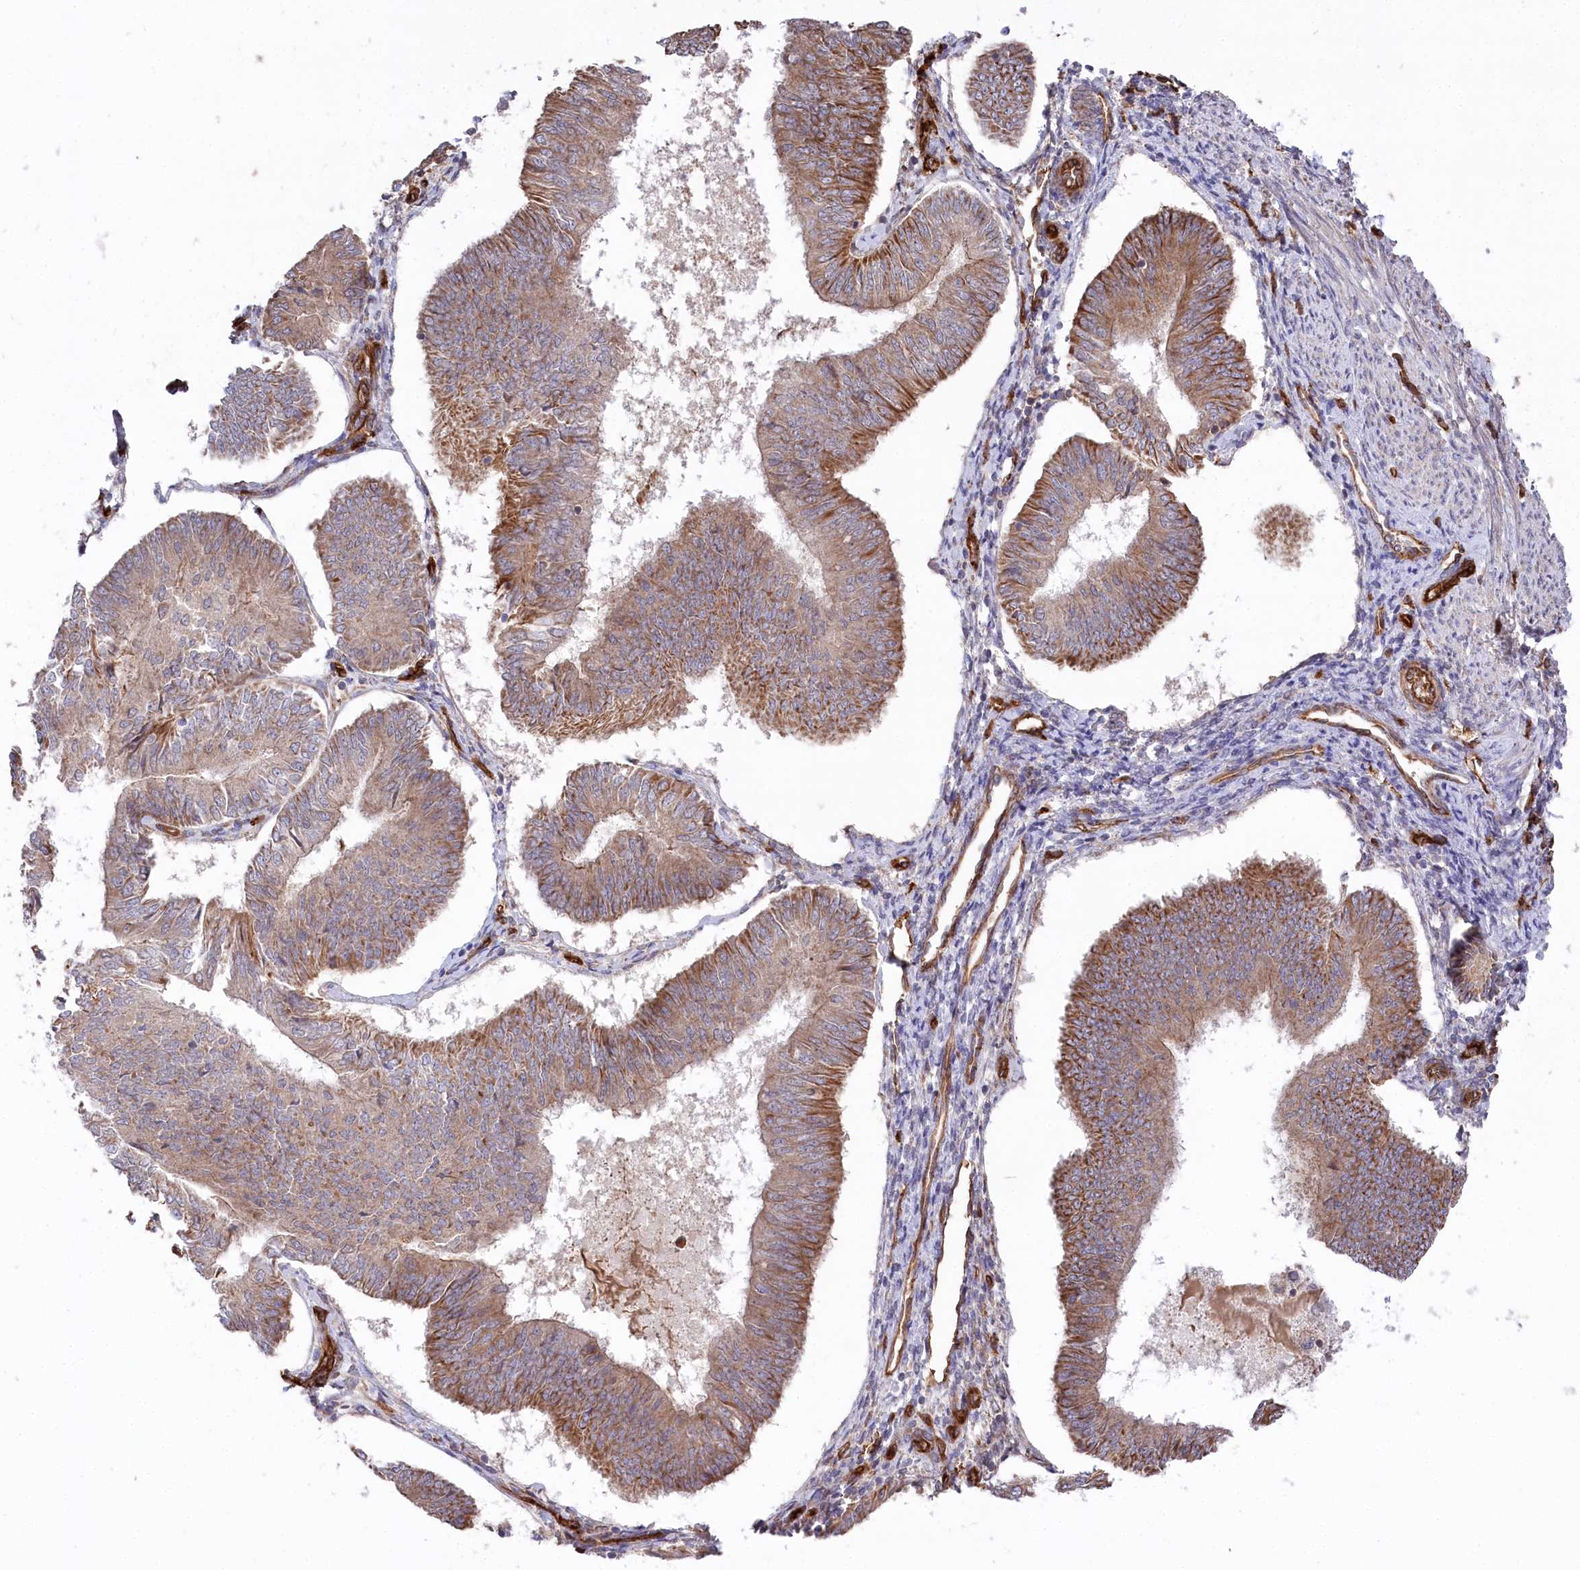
{"staining": {"intensity": "moderate", "quantity": ">75%", "location": "cytoplasmic/membranous"}, "tissue": "endometrial cancer", "cell_type": "Tumor cells", "image_type": "cancer", "snomed": [{"axis": "morphology", "description": "Adenocarcinoma, NOS"}, {"axis": "topography", "description": "Endometrium"}], "caption": "Immunohistochemistry (IHC) histopathology image of endometrial cancer stained for a protein (brown), which displays medium levels of moderate cytoplasmic/membranous expression in about >75% of tumor cells.", "gene": "MTPAP", "patient": {"sex": "female", "age": 58}}